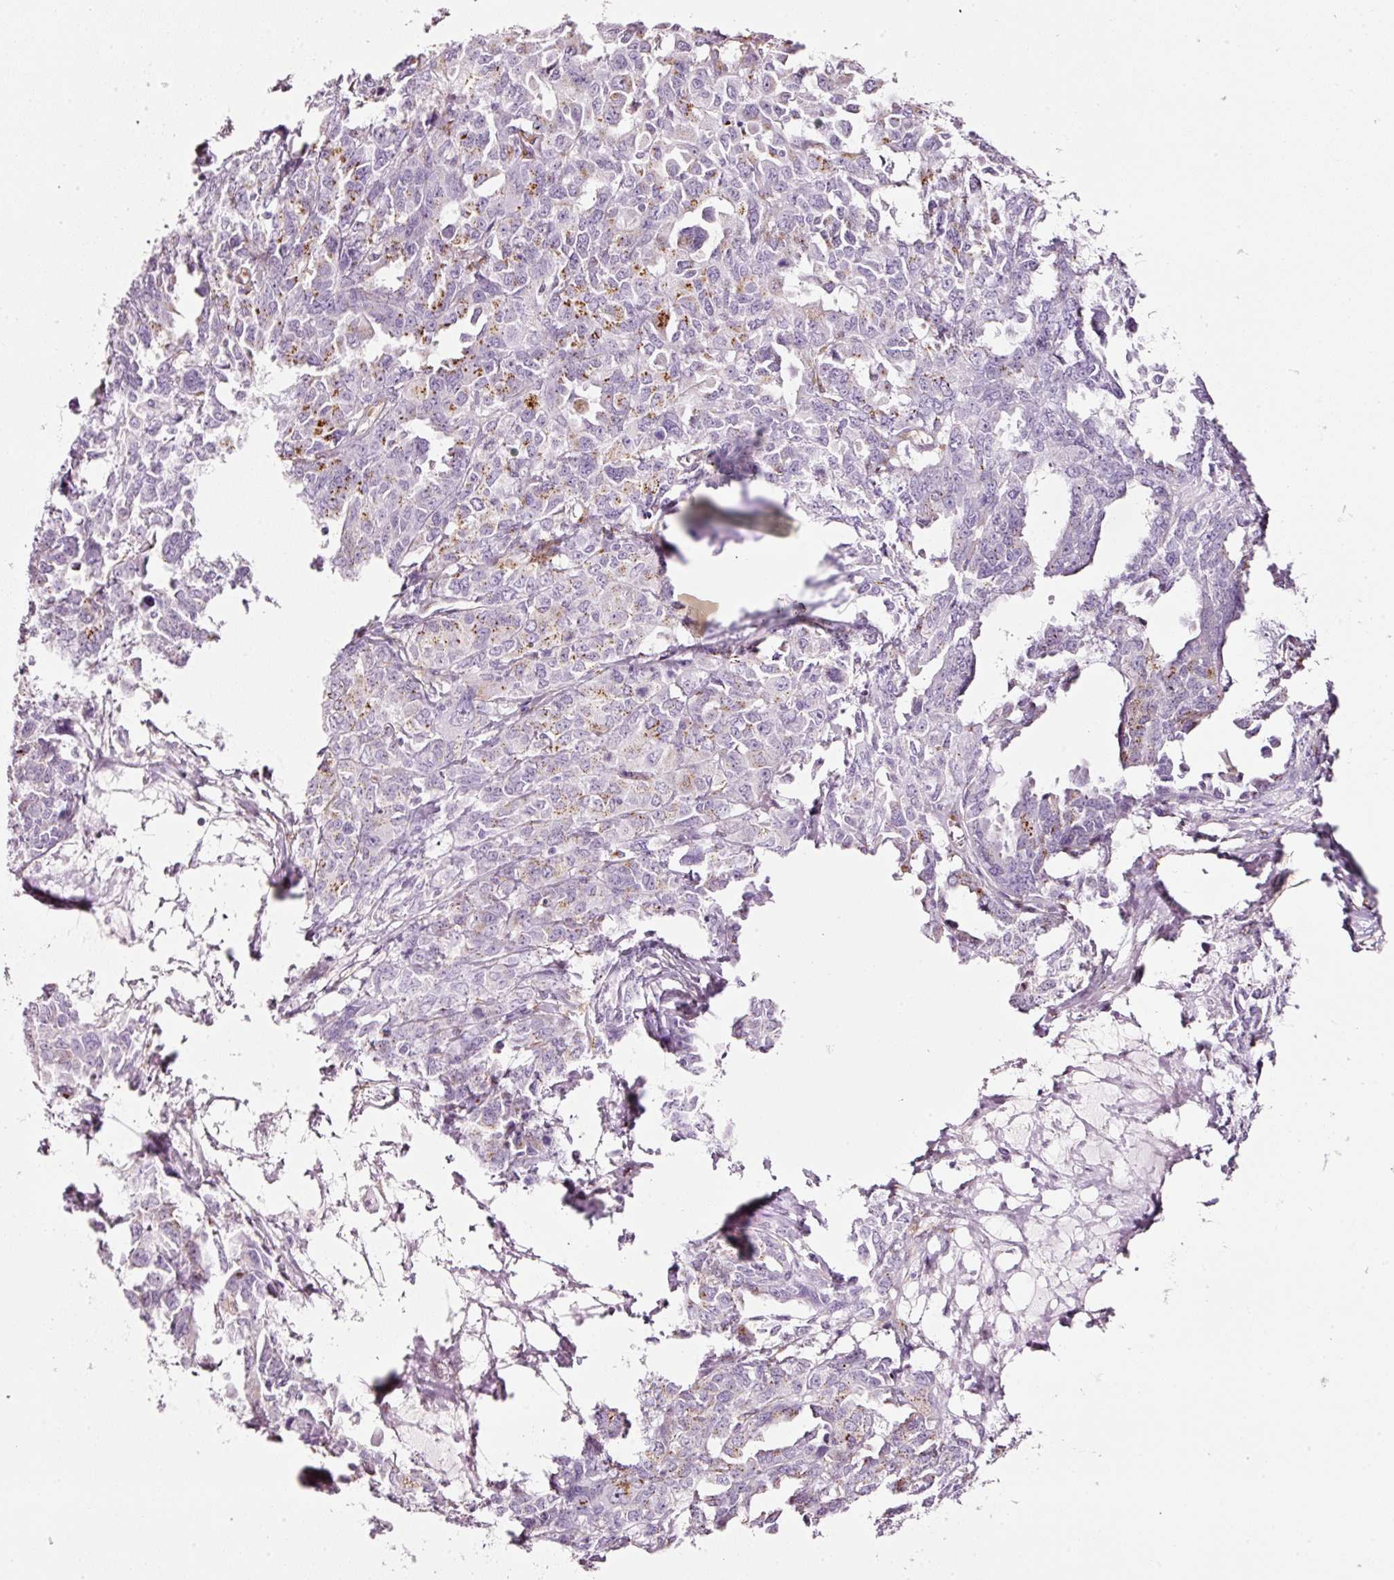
{"staining": {"intensity": "moderate", "quantity": "<25%", "location": "cytoplasmic/membranous"}, "tissue": "ovarian cancer", "cell_type": "Tumor cells", "image_type": "cancer", "snomed": [{"axis": "morphology", "description": "Adenocarcinoma, NOS"}, {"axis": "morphology", "description": "Carcinoma, endometroid"}, {"axis": "topography", "description": "Ovary"}], "caption": "A high-resolution image shows IHC staining of ovarian cancer (adenocarcinoma), which displays moderate cytoplasmic/membranous staining in about <25% of tumor cells.", "gene": "SDF4", "patient": {"sex": "female", "age": 72}}